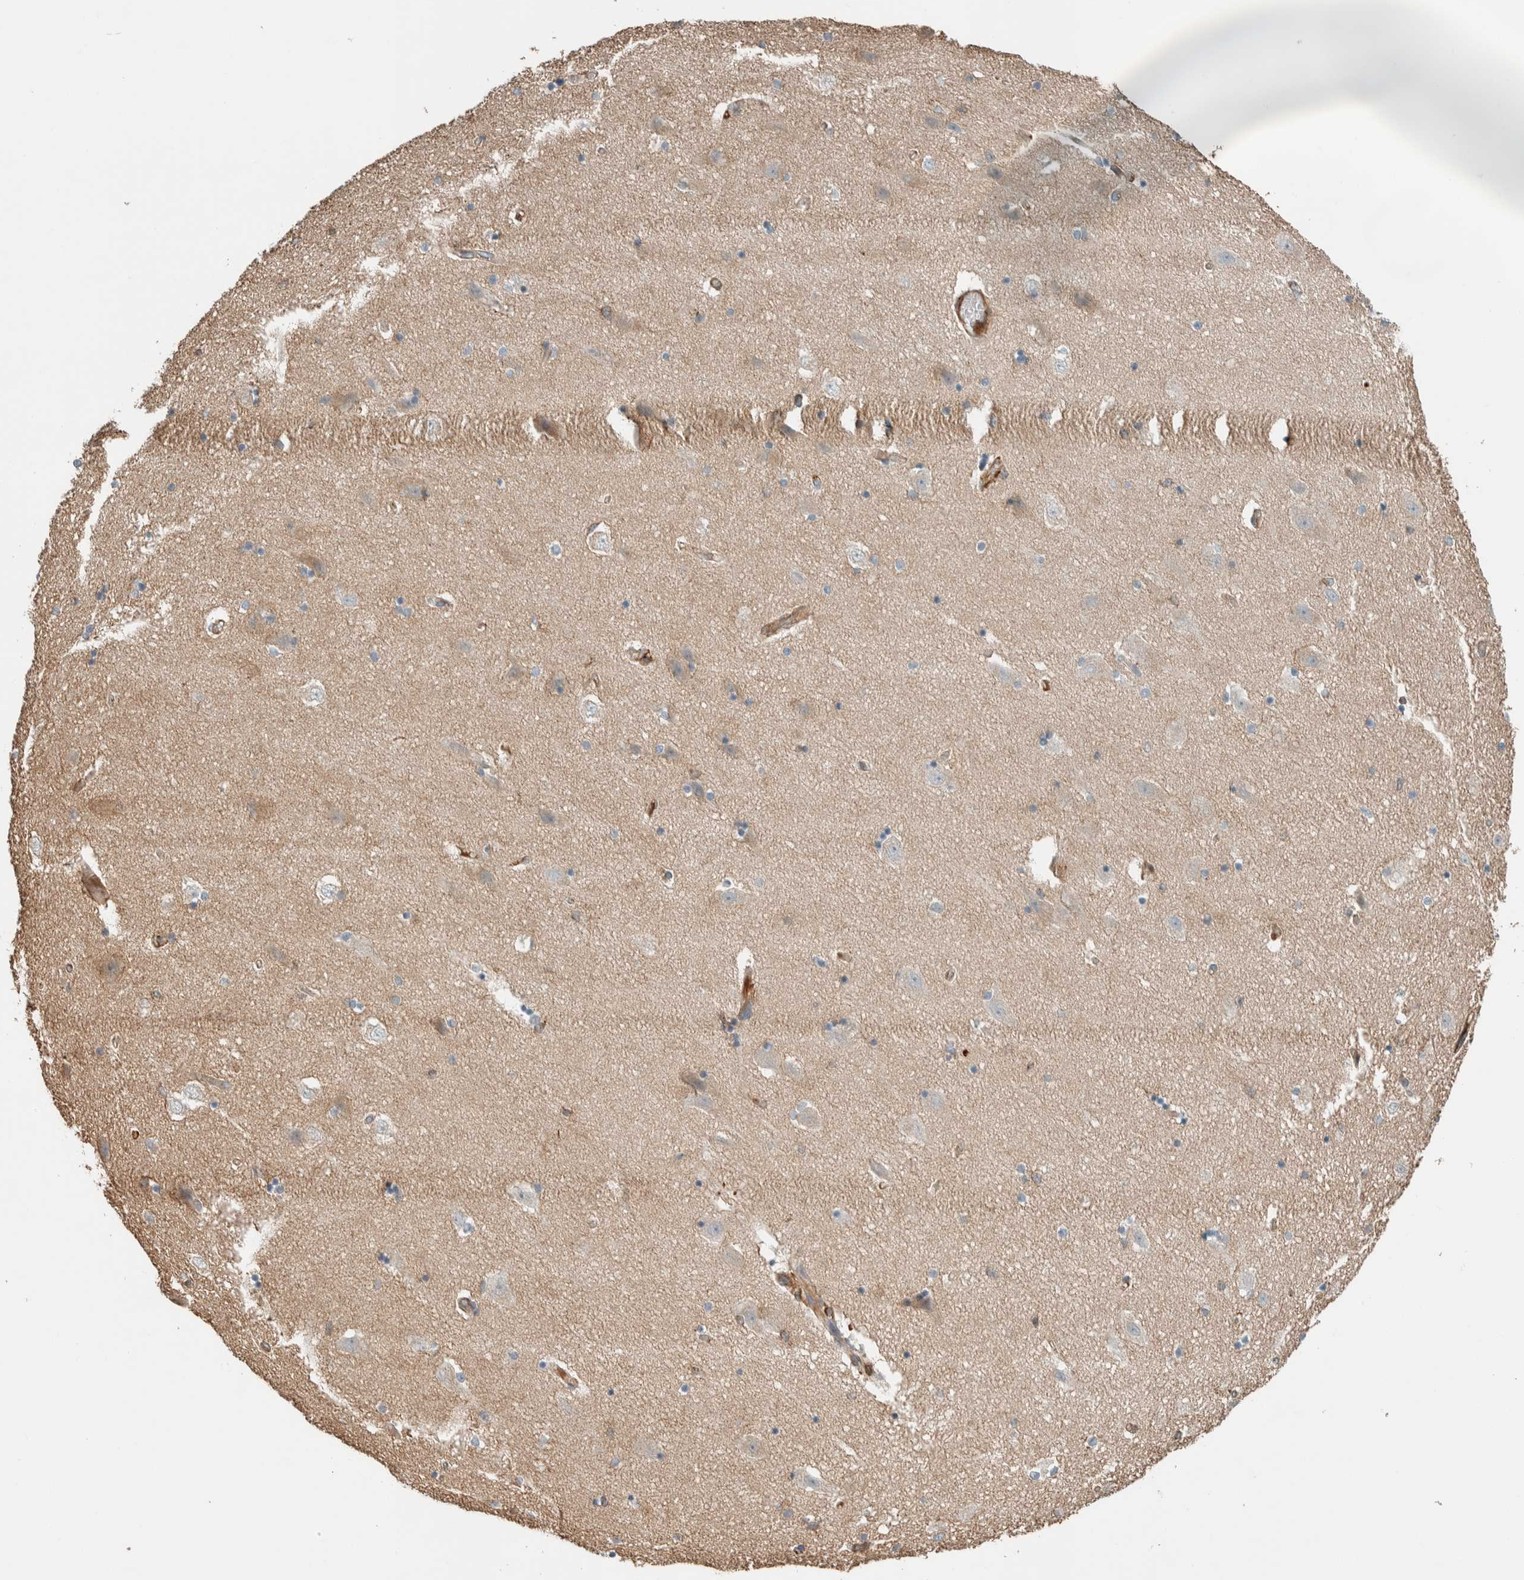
{"staining": {"intensity": "weak", "quantity": "<25%", "location": "cytoplasmic/membranous"}, "tissue": "hippocampus", "cell_type": "Glial cells", "image_type": "normal", "snomed": [{"axis": "morphology", "description": "Normal tissue, NOS"}, {"axis": "topography", "description": "Hippocampus"}], "caption": "Immunohistochemistry of benign hippocampus shows no staining in glial cells. (Immunohistochemistry, brightfield microscopy, high magnification).", "gene": "CTBP2", "patient": {"sex": "female", "age": 54}}